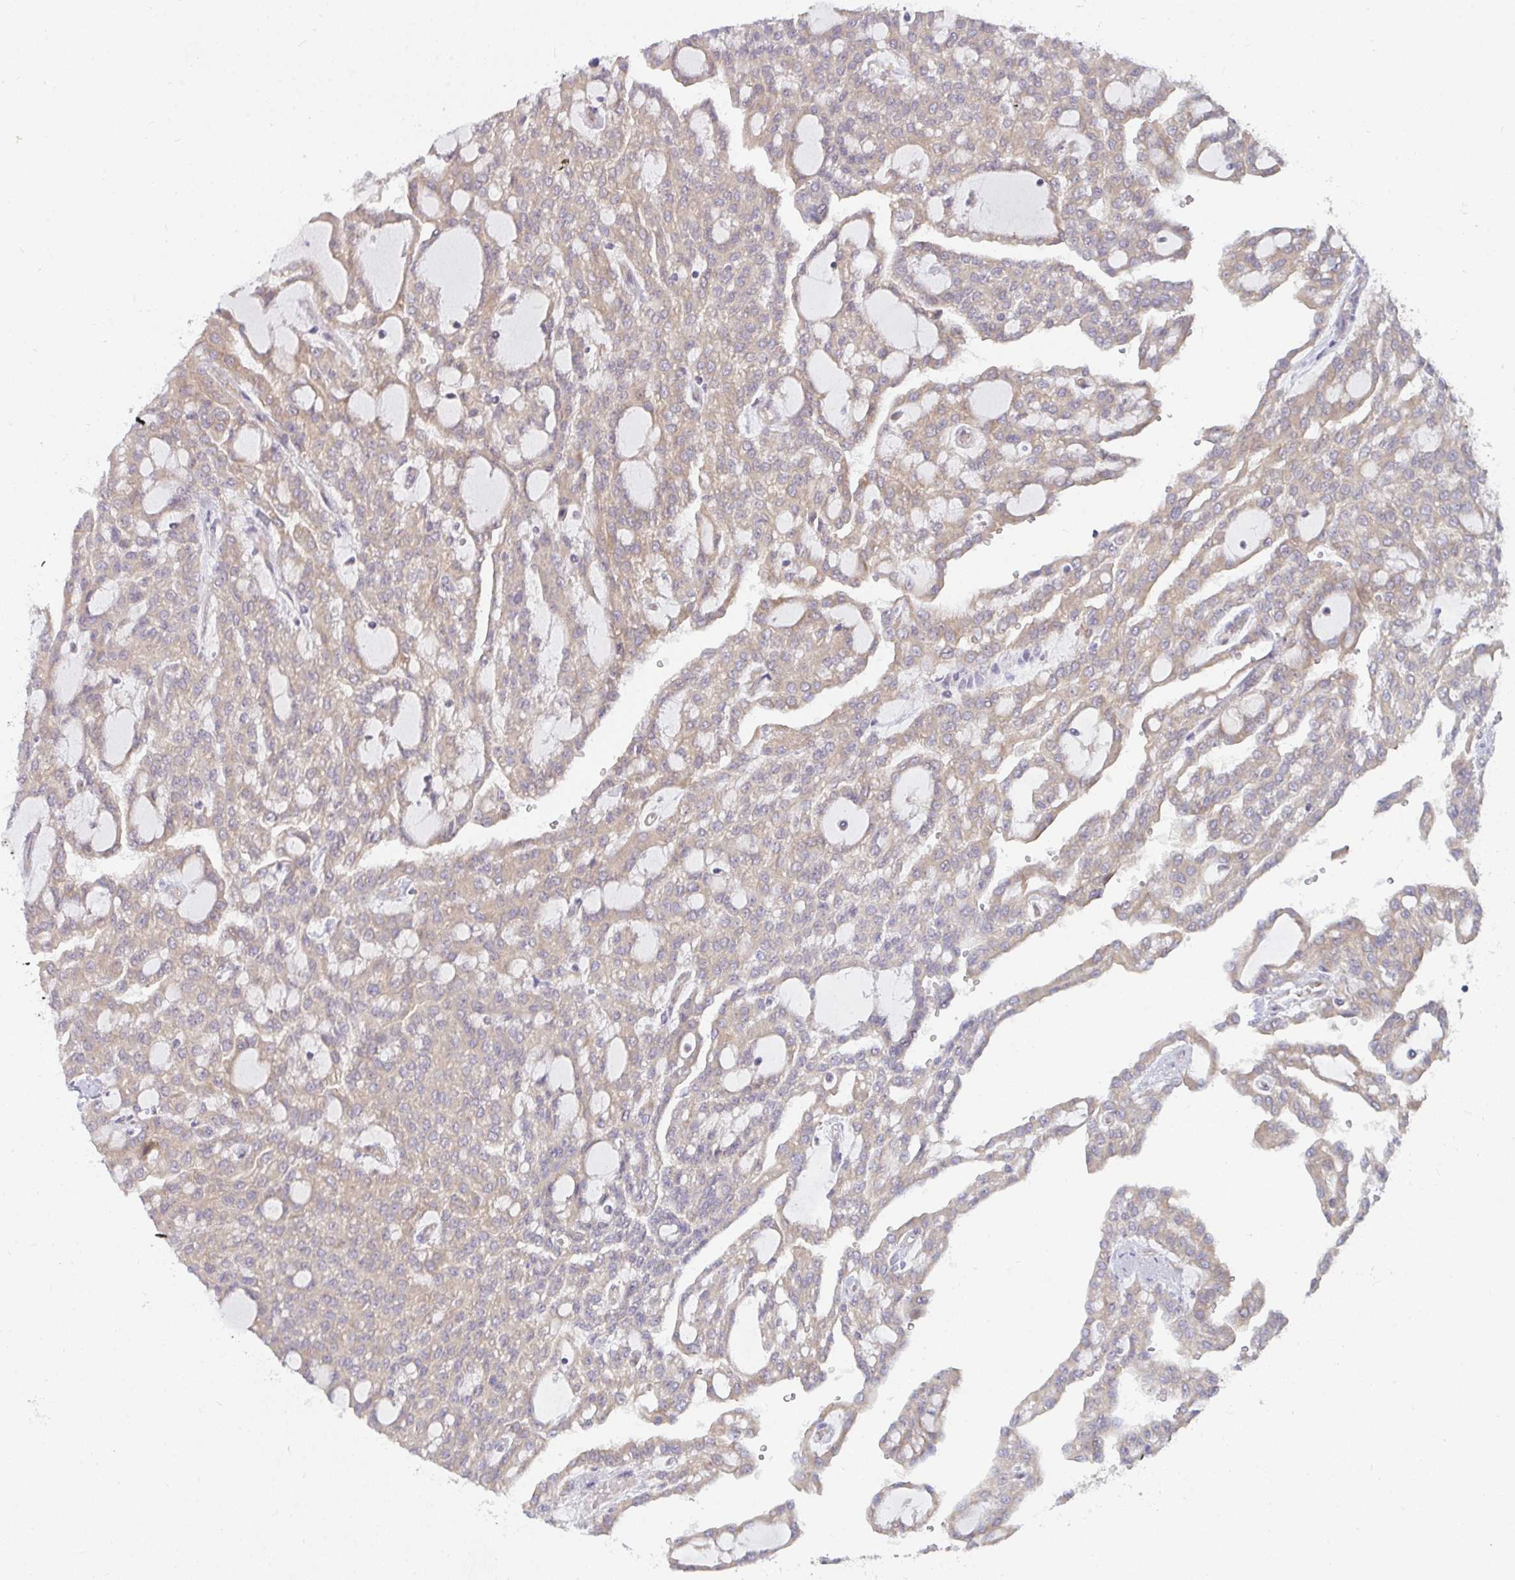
{"staining": {"intensity": "weak", "quantity": ">75%", "location": "cytoplasmic/membranous"}, "tissue": "renal cancer", "cell_type": "Tumor cells", "image_type": "cancer", "snomed": [{"axis": "morphology", "description": "Adenocarcinoma, NOS"}, {"axis": "topography", "description": "Kidney"}], "caption": "The immunohistochemical stain highlights weak cytoplasmic/membranous positivity in tumor cells of renal cancer (adenocarcinoma) tissue. Using DAB (brown) and hematoxylin (blue) stains, captured at high magnification using brightfield microscopy.", "gene": "CASP9", "patient": {"sex": "male", "age": 63}}